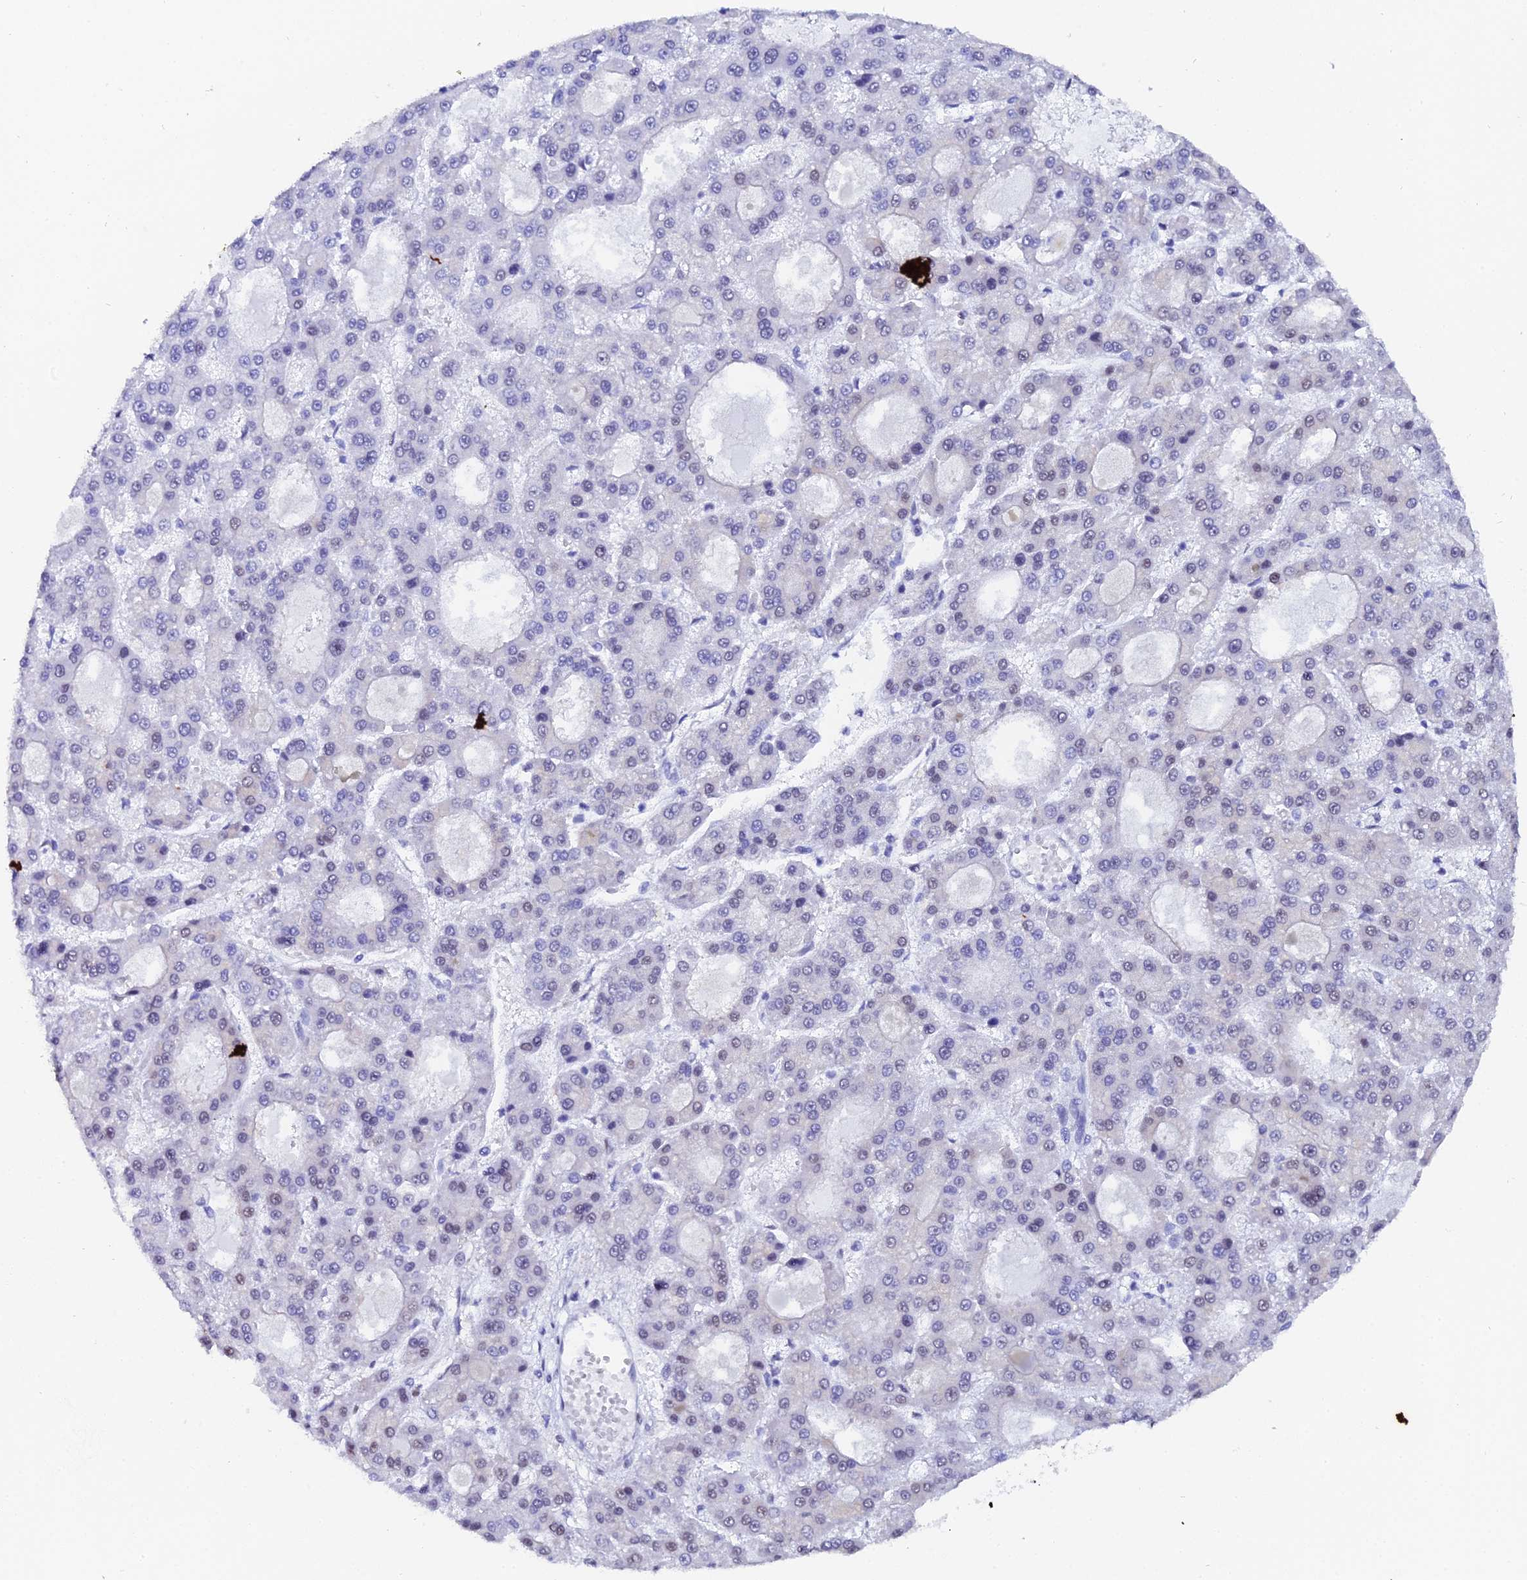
{"staining": {"intensity": "weak", "quantity": "25%-75%", "location": "nuclear"}, "tissue": "liver cancer", "cell_type": "Tumor cells", "image_type": "cancer", "snomed": [{"axis": "morphology", "description": "Carcinoma, Hepatocellular, NOS"}, {"axis": "topography", "description": "Liver"}], "caption": "Human liver cancer (hepatocellular carcinoma) stained for a protein (brown) shows weak nuclear positive positivity in about 25%-75% of tumor cells.", "gene": "TIFA", "patient": {"sex": "male", "age": 70}}